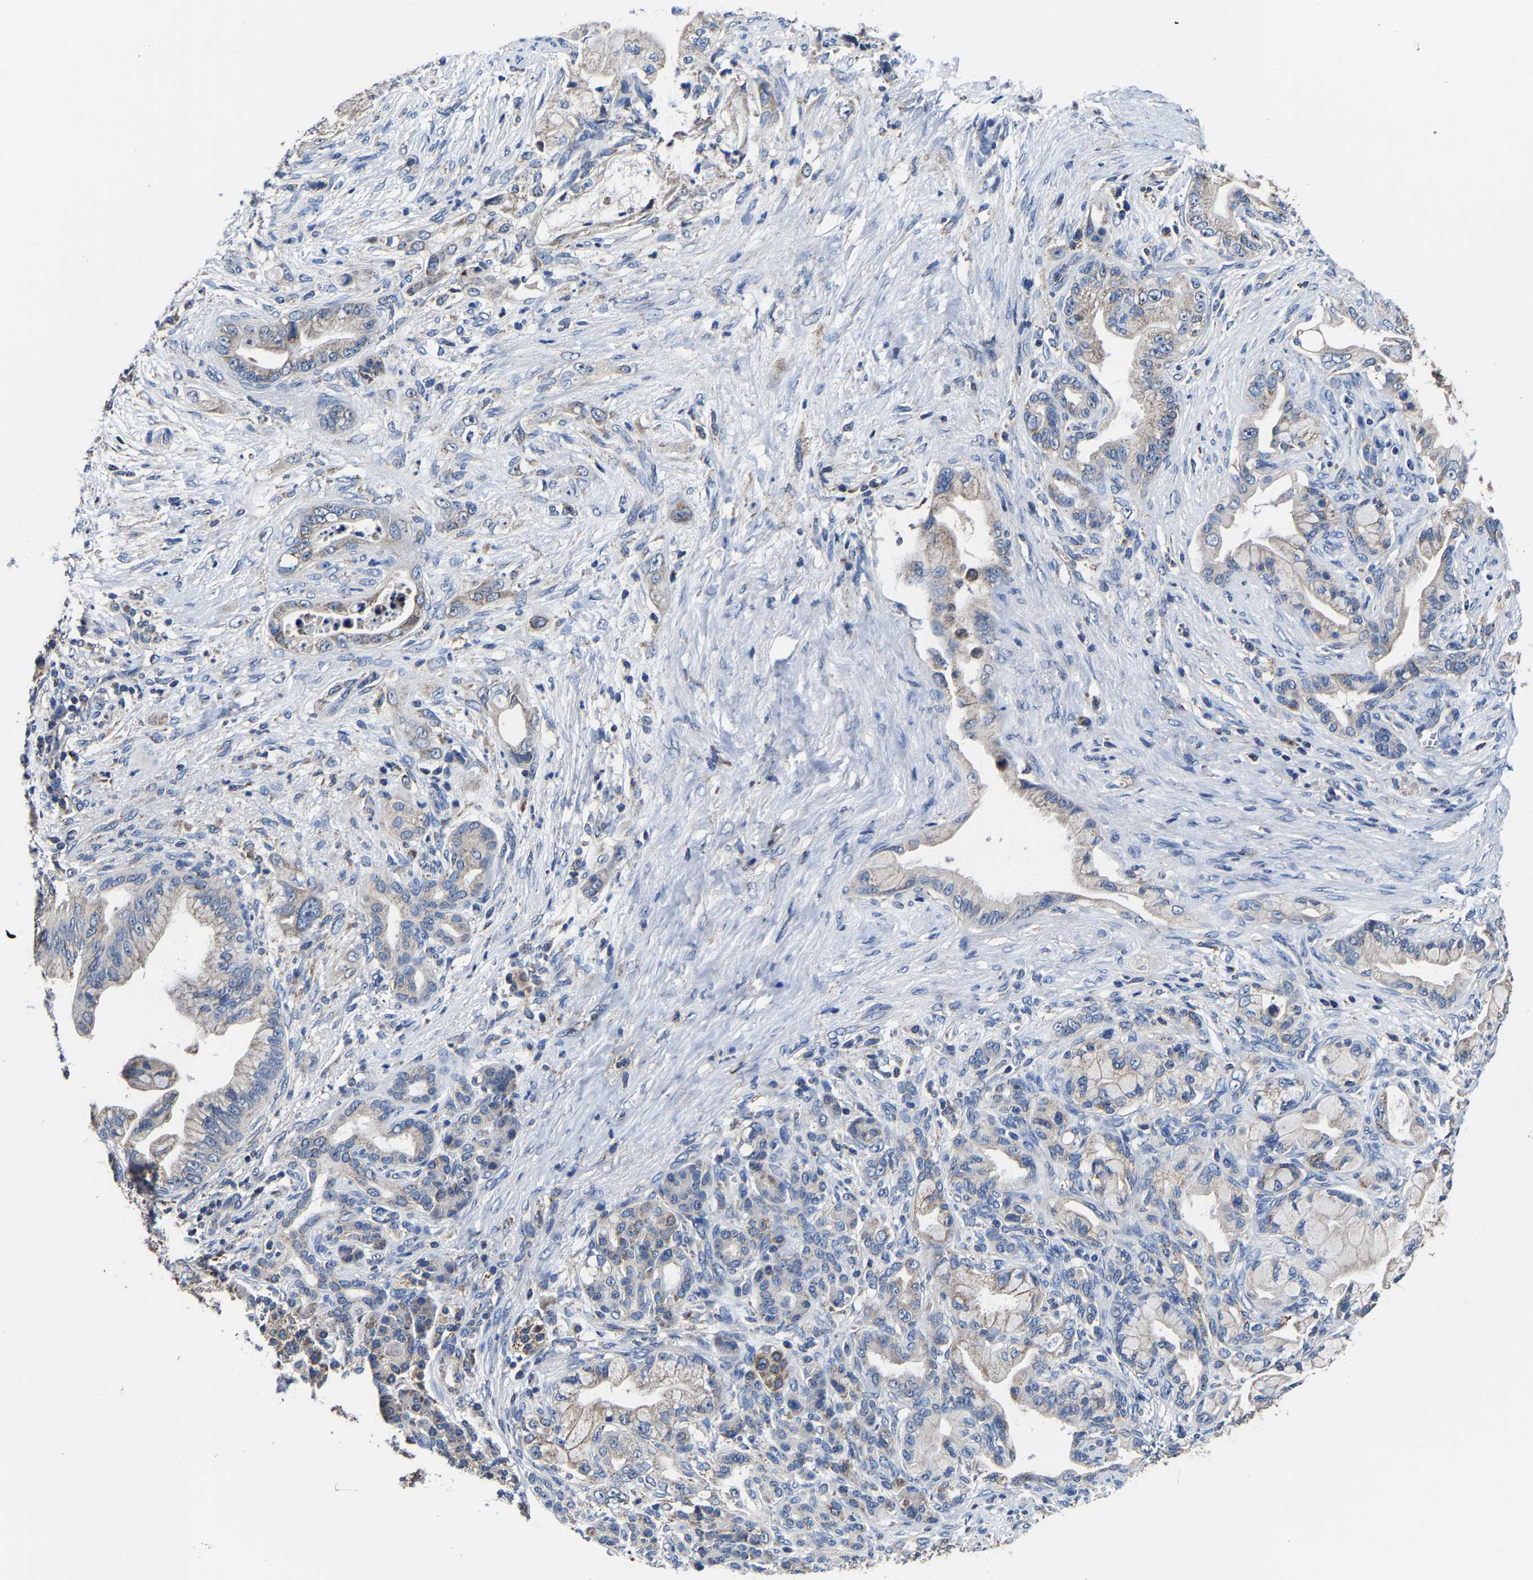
{"staining": {"intensity": "weak", "quantity": "<25%", "location": "cytoplasmic/membranous"}, "tissue": "pancreatic cancer", "cell_type": "Tumor cells", "image_type": "cancer", "snomed": [{"axis": "morphology", "description": "Adenocarcinoma, NOS"}, {"axis": "topography", "description": "Pancreas"}], "caption": "Pancreatic cancer stained for a protein using IHC shows no positivity tumor cells.", "gene": "ZCCHC7", "patient": {"sex": "male", "age": 59}}